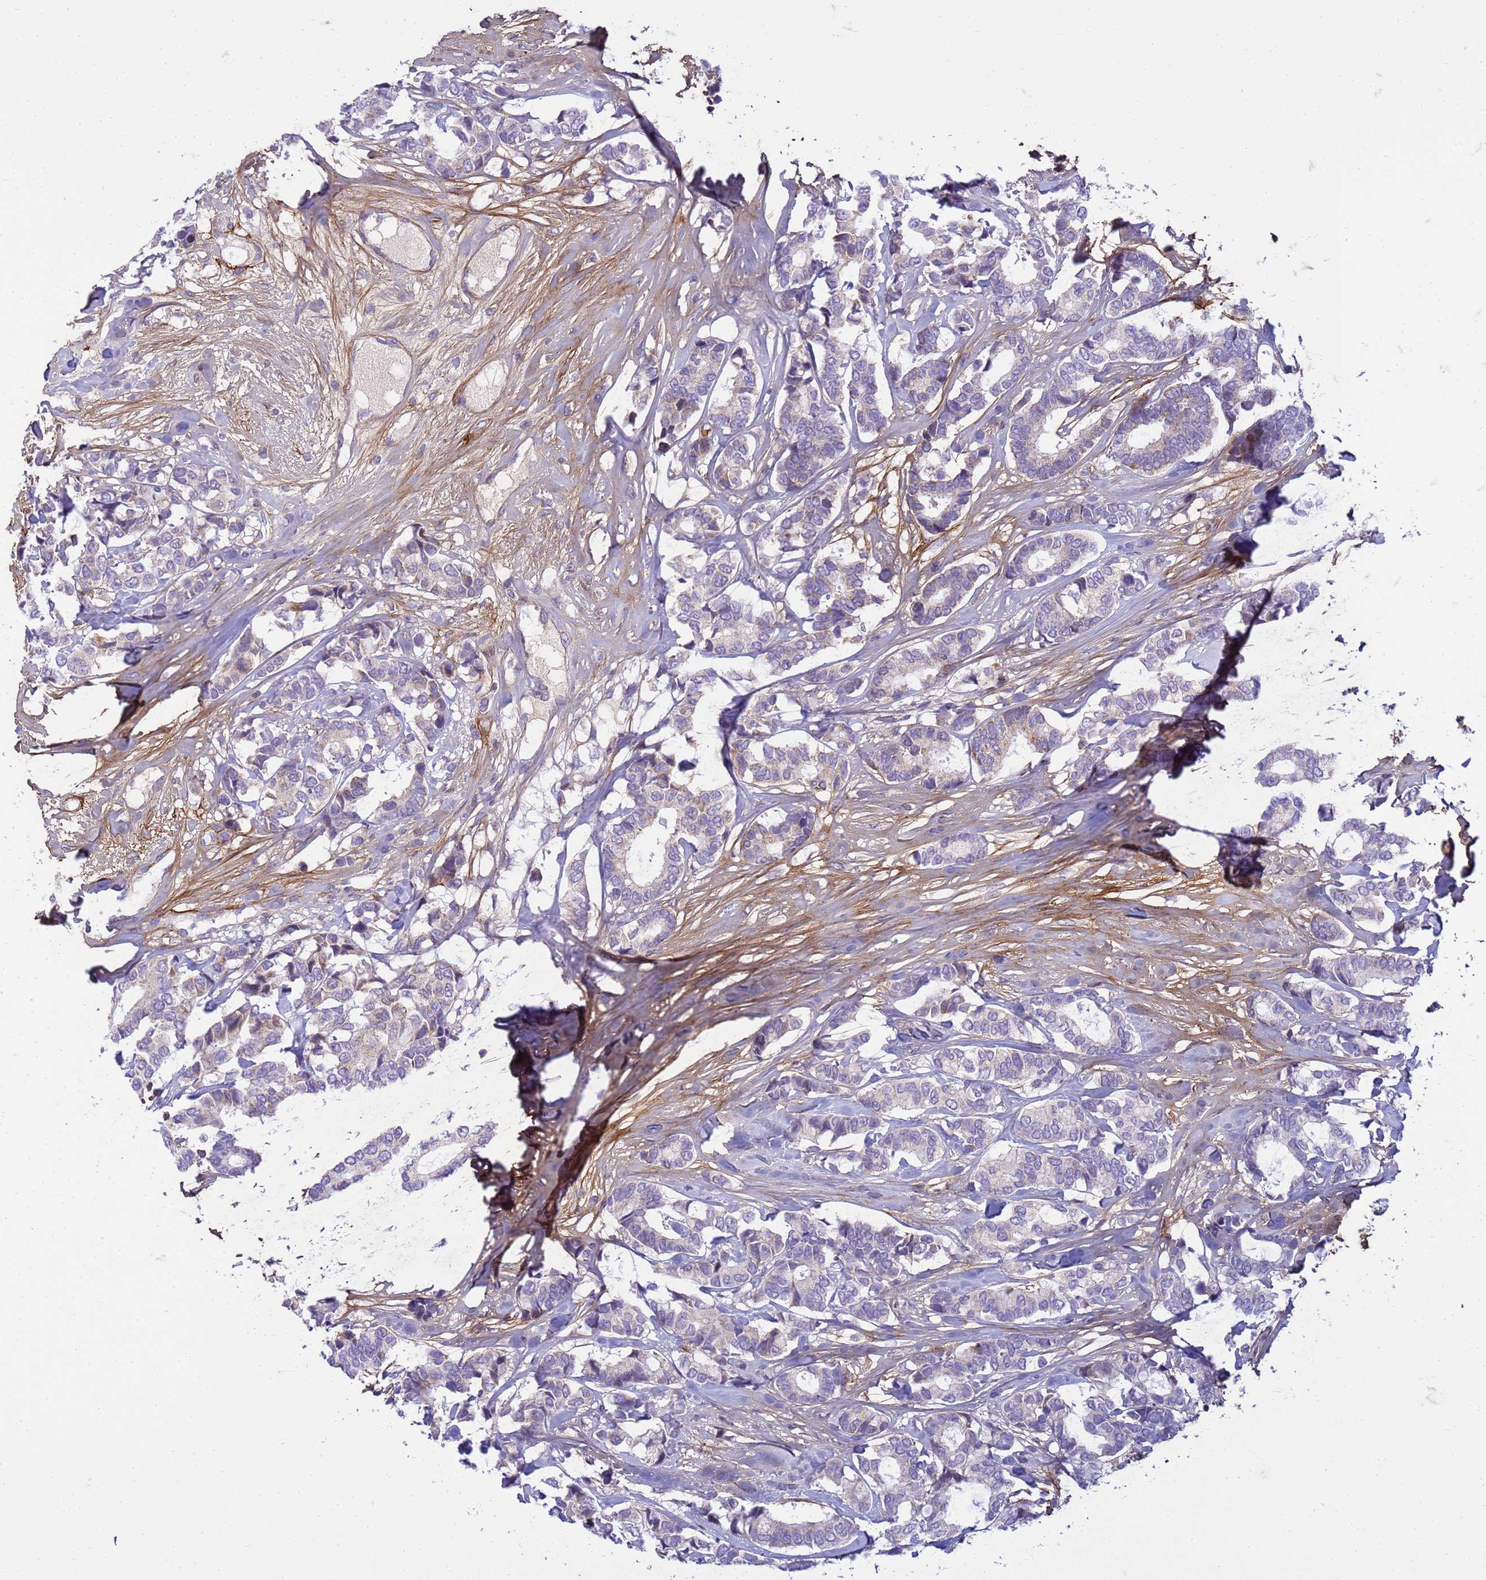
{"staining": {"intensity": "negative", "quantity": "none", "location": "none"}, "tissue": "breast cancer", "cell_type": "Tumor cells", "image_type": "cancer", "snomed": [{"axis": "morphology", "description": "Normal tissue, NOS"}, {"axis": "morphology", "description": "Duct carcinoma"}, {"axis": "topography", "description": "Breast"}], "caption": "Human infiltrating ductal carcinoma (breast) stained for a protein using IHC displays no staining in tumor cells.", "gene": "P2RX7", "patient": {"sex": "female", "age": 87}}